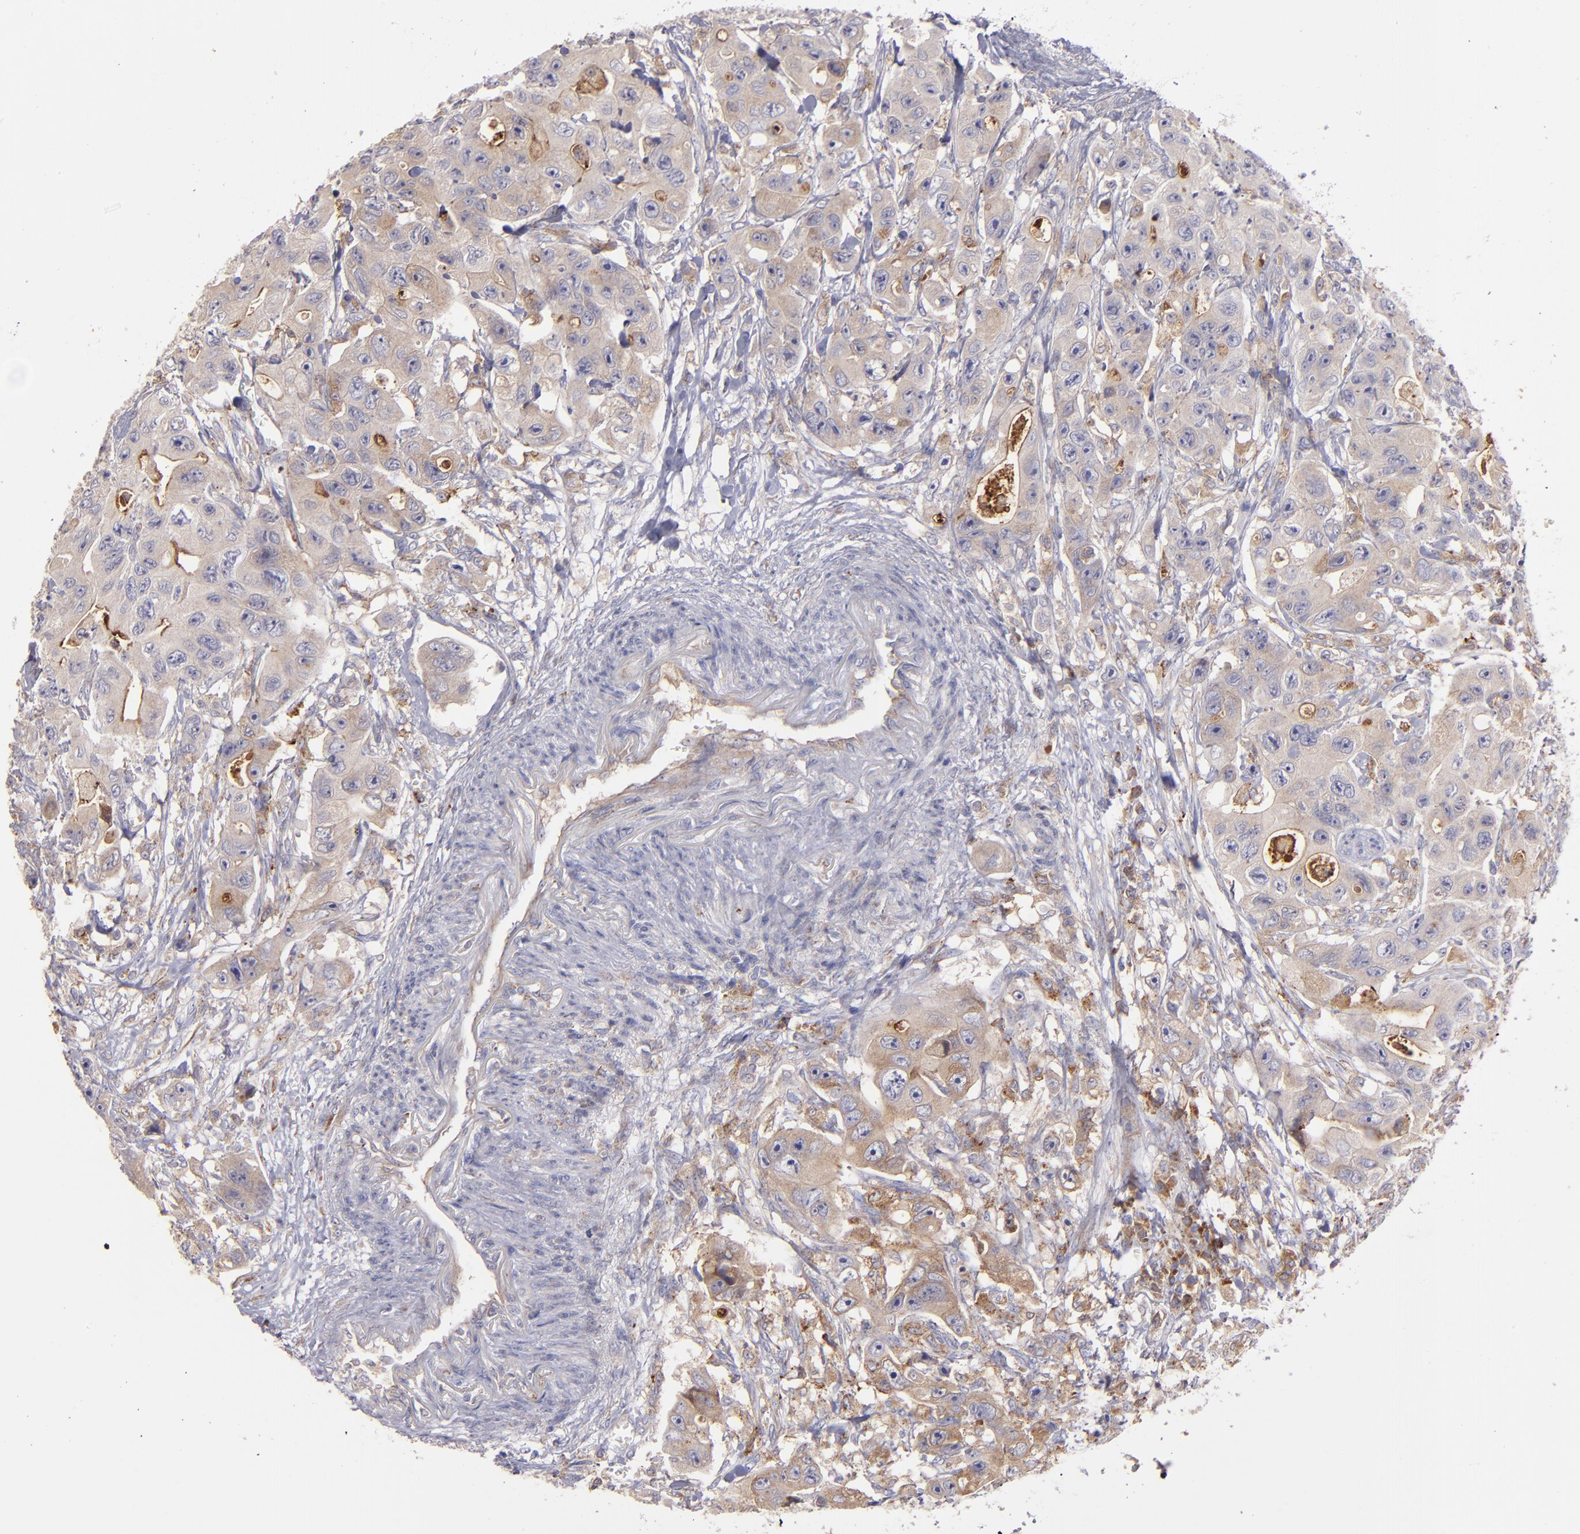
{"staining": {"intensity": "weak", "quantity": ">75%", "location": "cytoplasmic/membranous"}, "tissue": "colorectal cancer", "cell_type": "Tumor cells", "image_type": "cancer", "snomed": [{"axis": "morphology", "description": "Adenocarcinoma, NOS"}, {"axis": "topography", "description": "Colon"}], "caption": "Weak cytoplasmic/membranous protein staining is present in approximately >75% of tumor cells in colorectal cancer.", "gene": "IFIH1", "patient": {"sex": "female", "age": 46}}